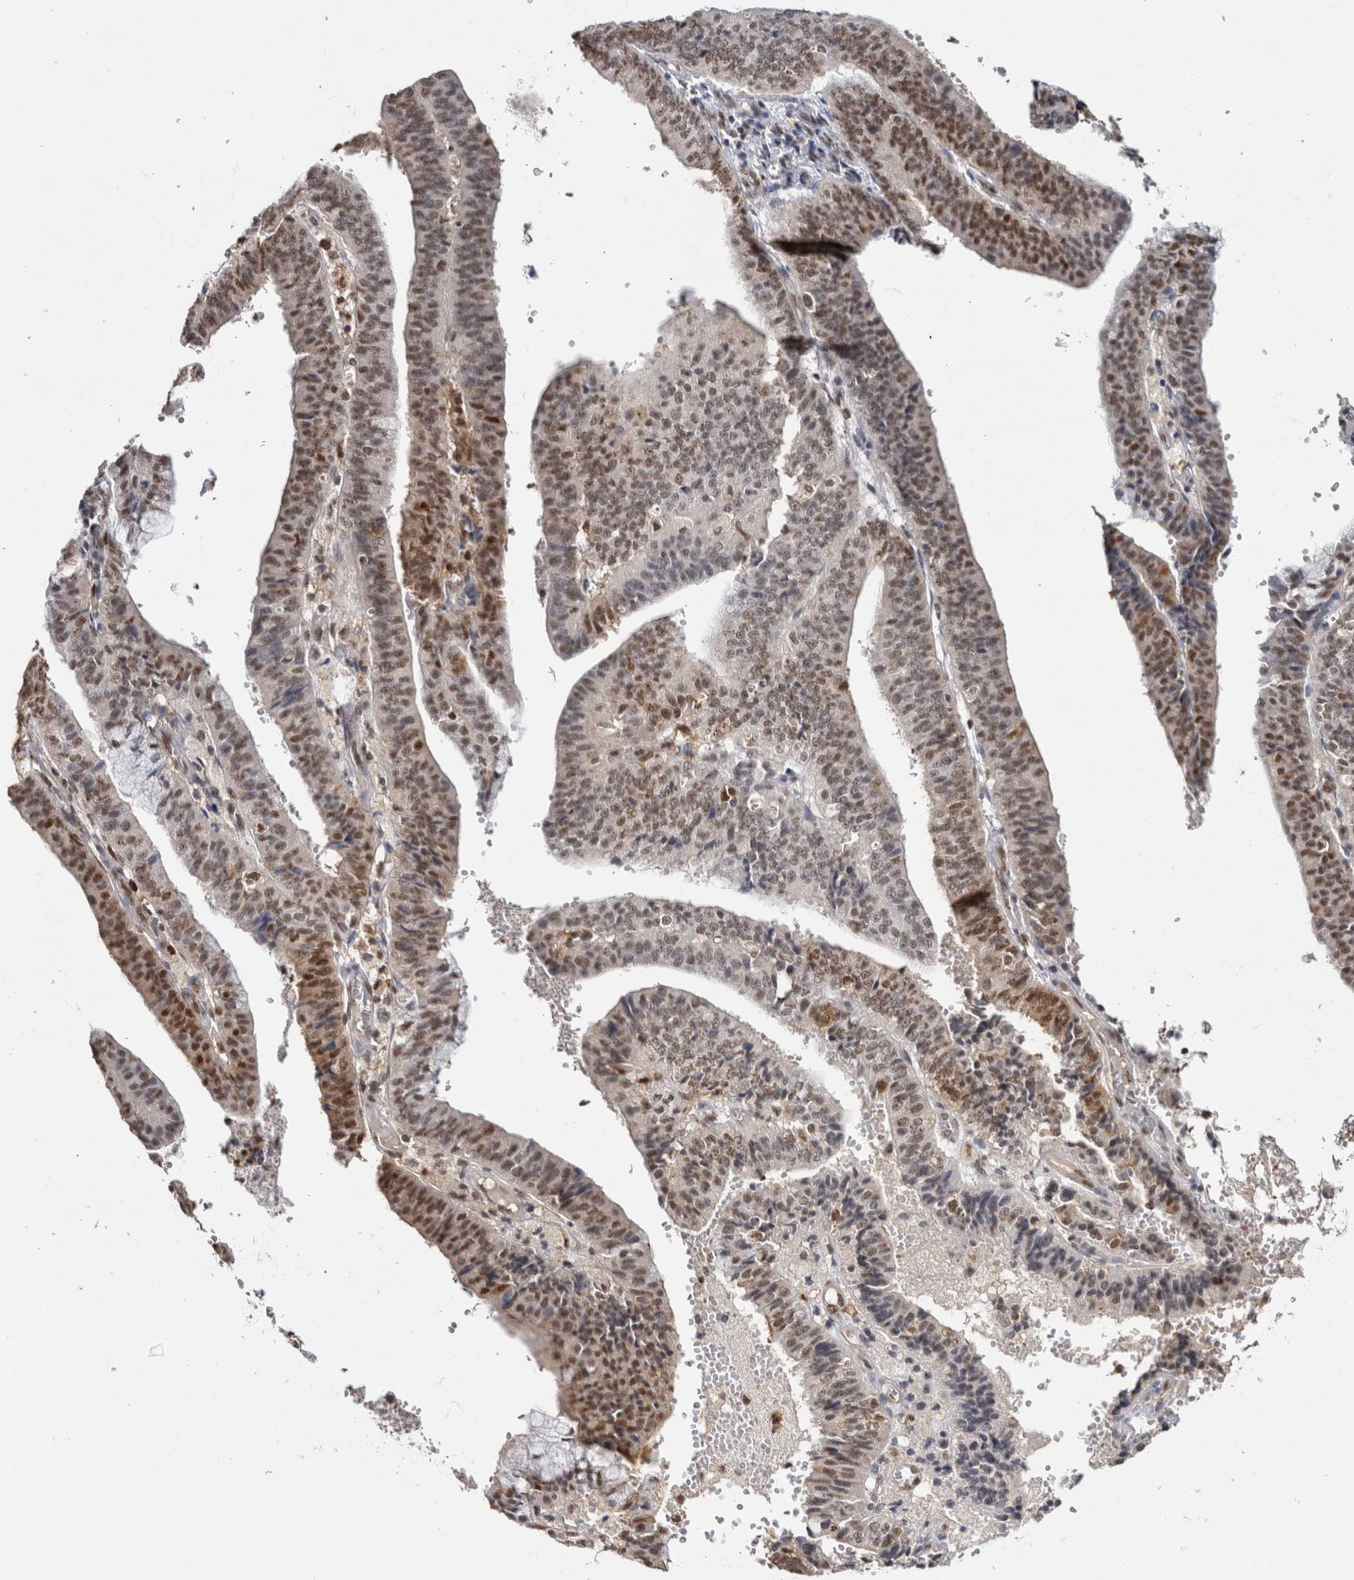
{"staining": {"intensity": "moderate", "quantity": ">75%", "location": "nuclear"}, "tissue": "endometrial cancer", "cell_type": "Tumor cells", "image_type": "cancer", "snomed": [{"axis": "morphology", "description": "Adenocarcinoma, NOS"}, {"axis": "topography", "description": "Endometrium"}], "caption": "A brown stain shows moderate nuclear expression of a protein in endometrial cancer (adenocarcinoma) tumor cells.", "gene": "RPS6KA2", "patient": {"sex": "female", "age": 63}}